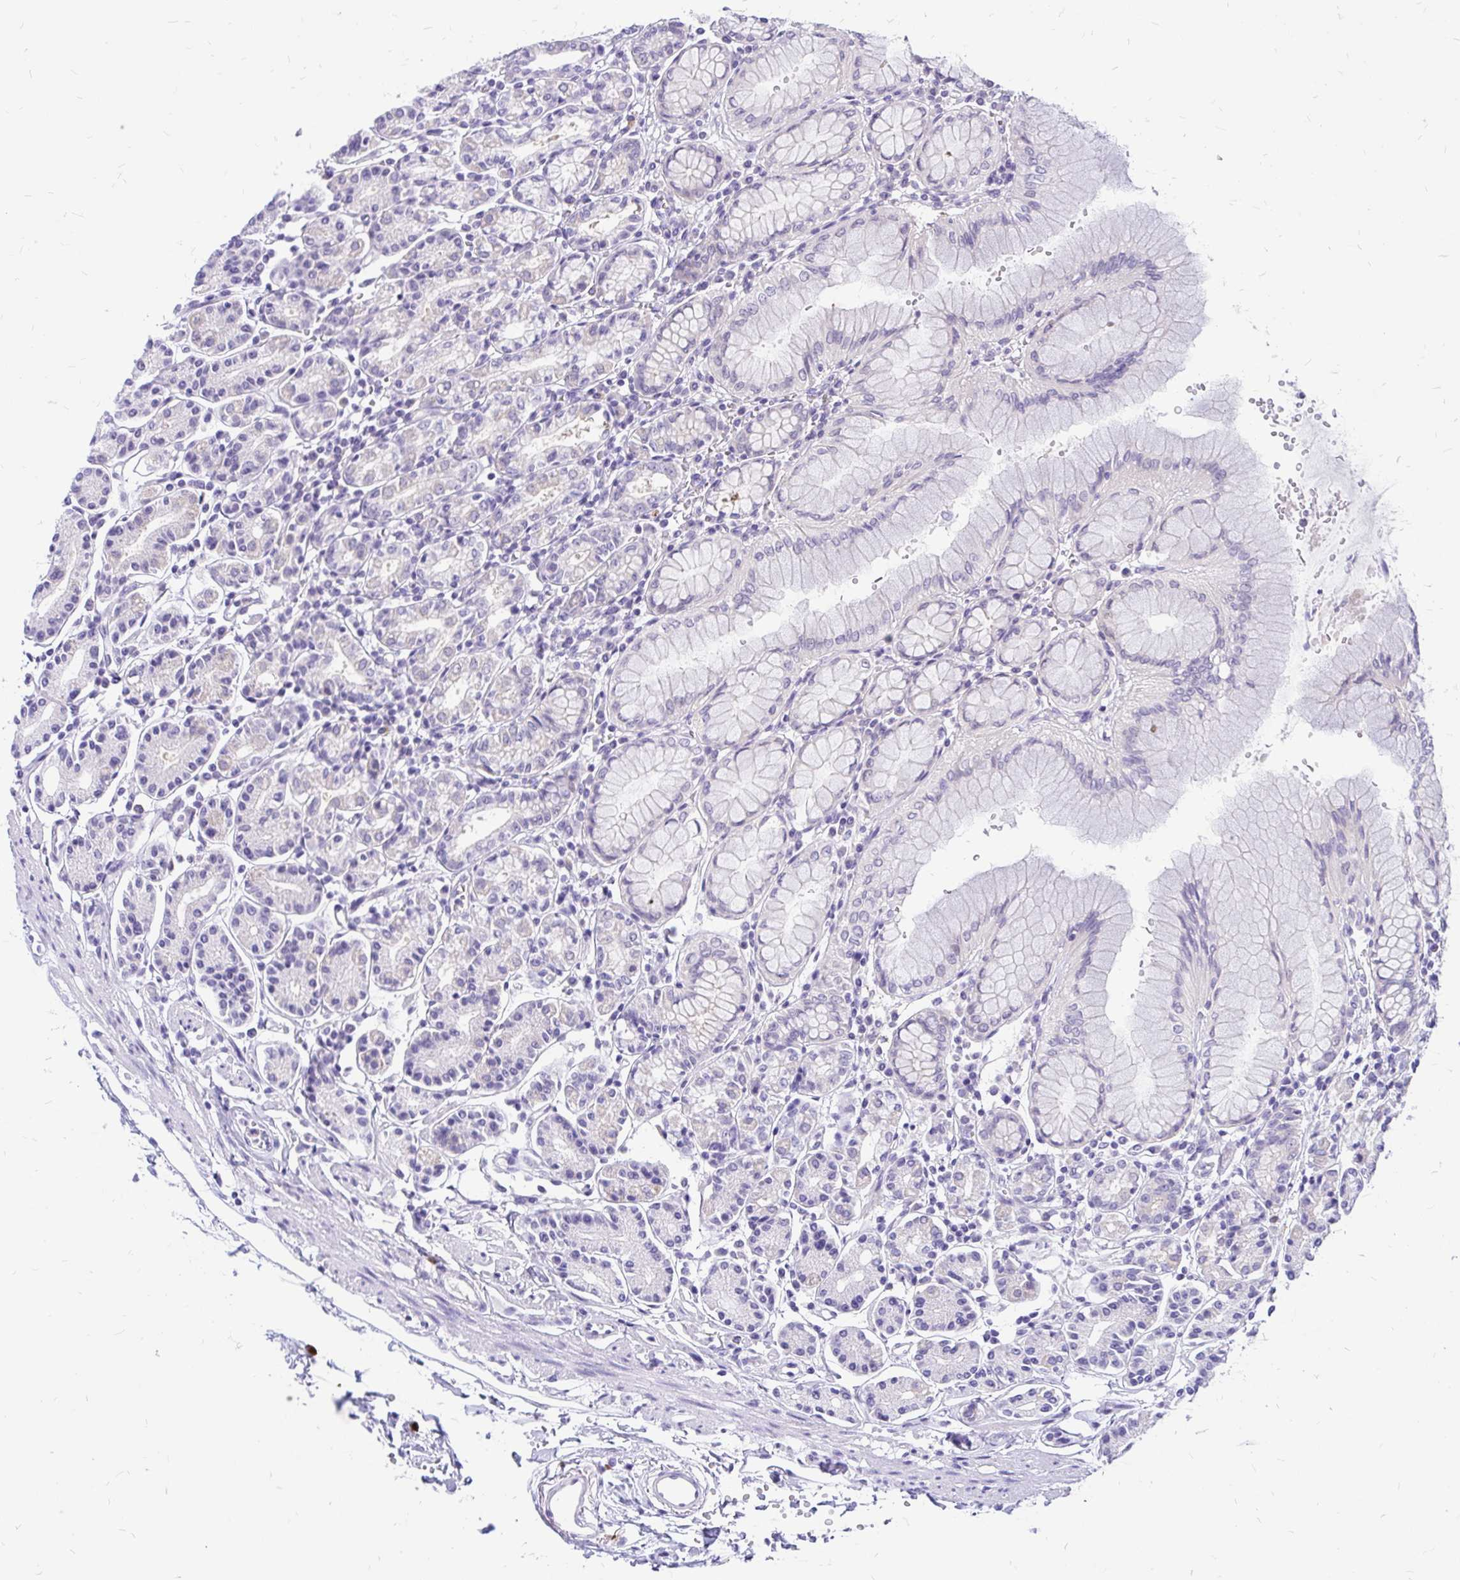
{"staining": {"intensity": "negative", "quantity": "none", "location": "none"}, "tissue": "stomach", "cell_type": "Glandular cells", "image_type": "normal", "snomed": [{"axis": "morphology", "description": "Normal tissue, NOS"}, {"axis": "topography", "description": "Stomach"}], "caption": "Protein analysis of normal stomach demonstrates no significant staining in glandular cells. The staining was performed using DAB (3,3'-diaminobenzidine) to visualize the protein expression in brown, while the nuclei were stained in blue with hematoxylin (Magnification: 20x).", "gene": "MAP1LC3A", "patient": {"sex": "female", "age": 62}}